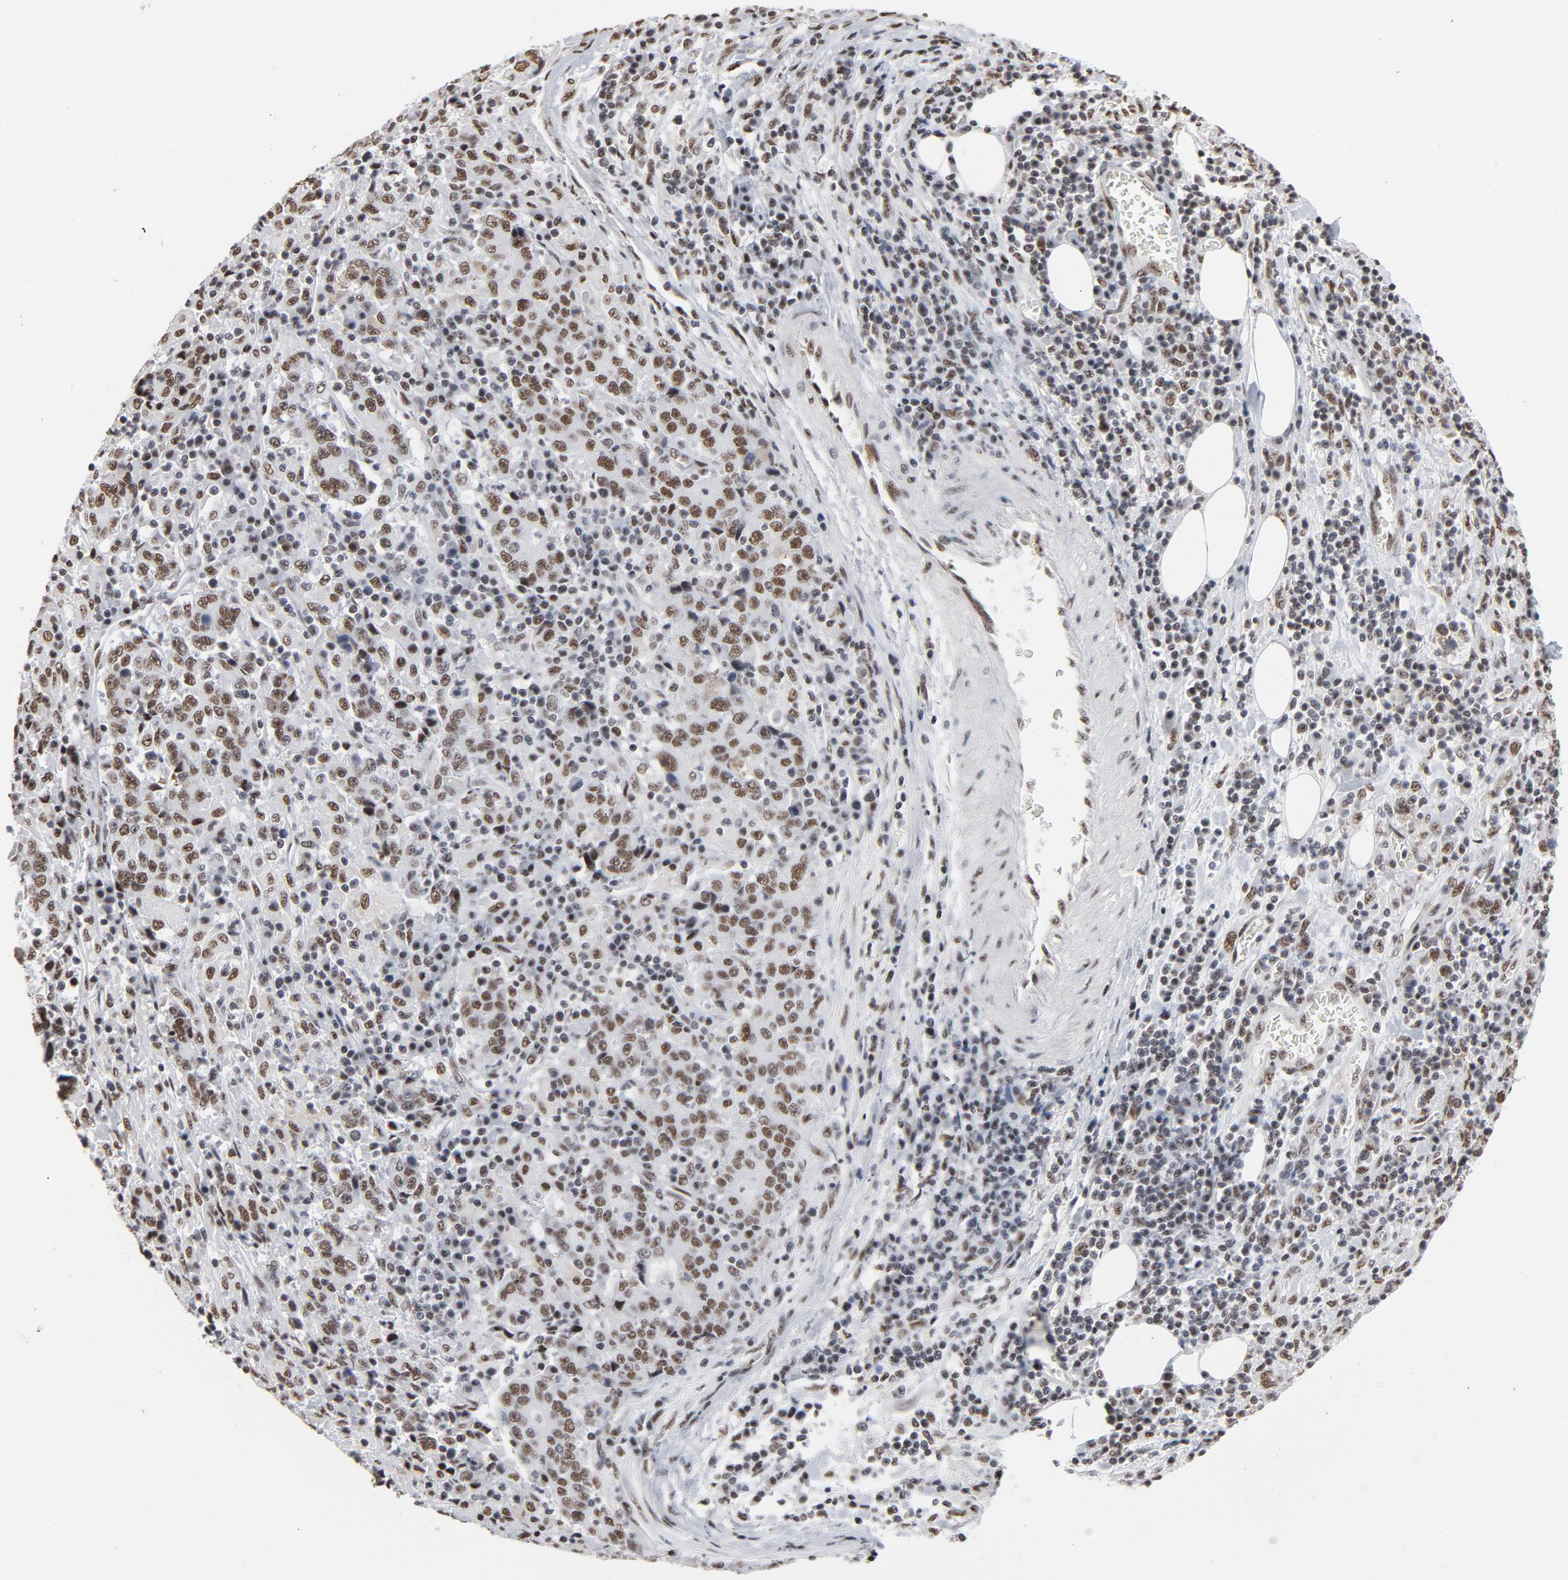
{"staining": {"intensity": "moderate", "quantity": ">75%", "location": "nuclear"}, "tissue": "stomach cancer", "cell_type": "Tumor cells", "image_type": "cancer", "snomed": [{"axis": "morphology", "description": "Normal tissue, NOS"}, {"axis": "morphology", "description": "Adenocarcinoma, NOS"}, {"axis": "topography", "description": "Stomach, upper"}, {"axis": "topography", "description": "Stomach"}], "caption": "Stomach cancer stained with DAB (3,3'-diaminobenzidine) IHC displays medium levels of moderate nuclear positivity in about >75% of tumor cells.", "gene": "MRE11", "patient": {"sex": "male", "age": 59}}